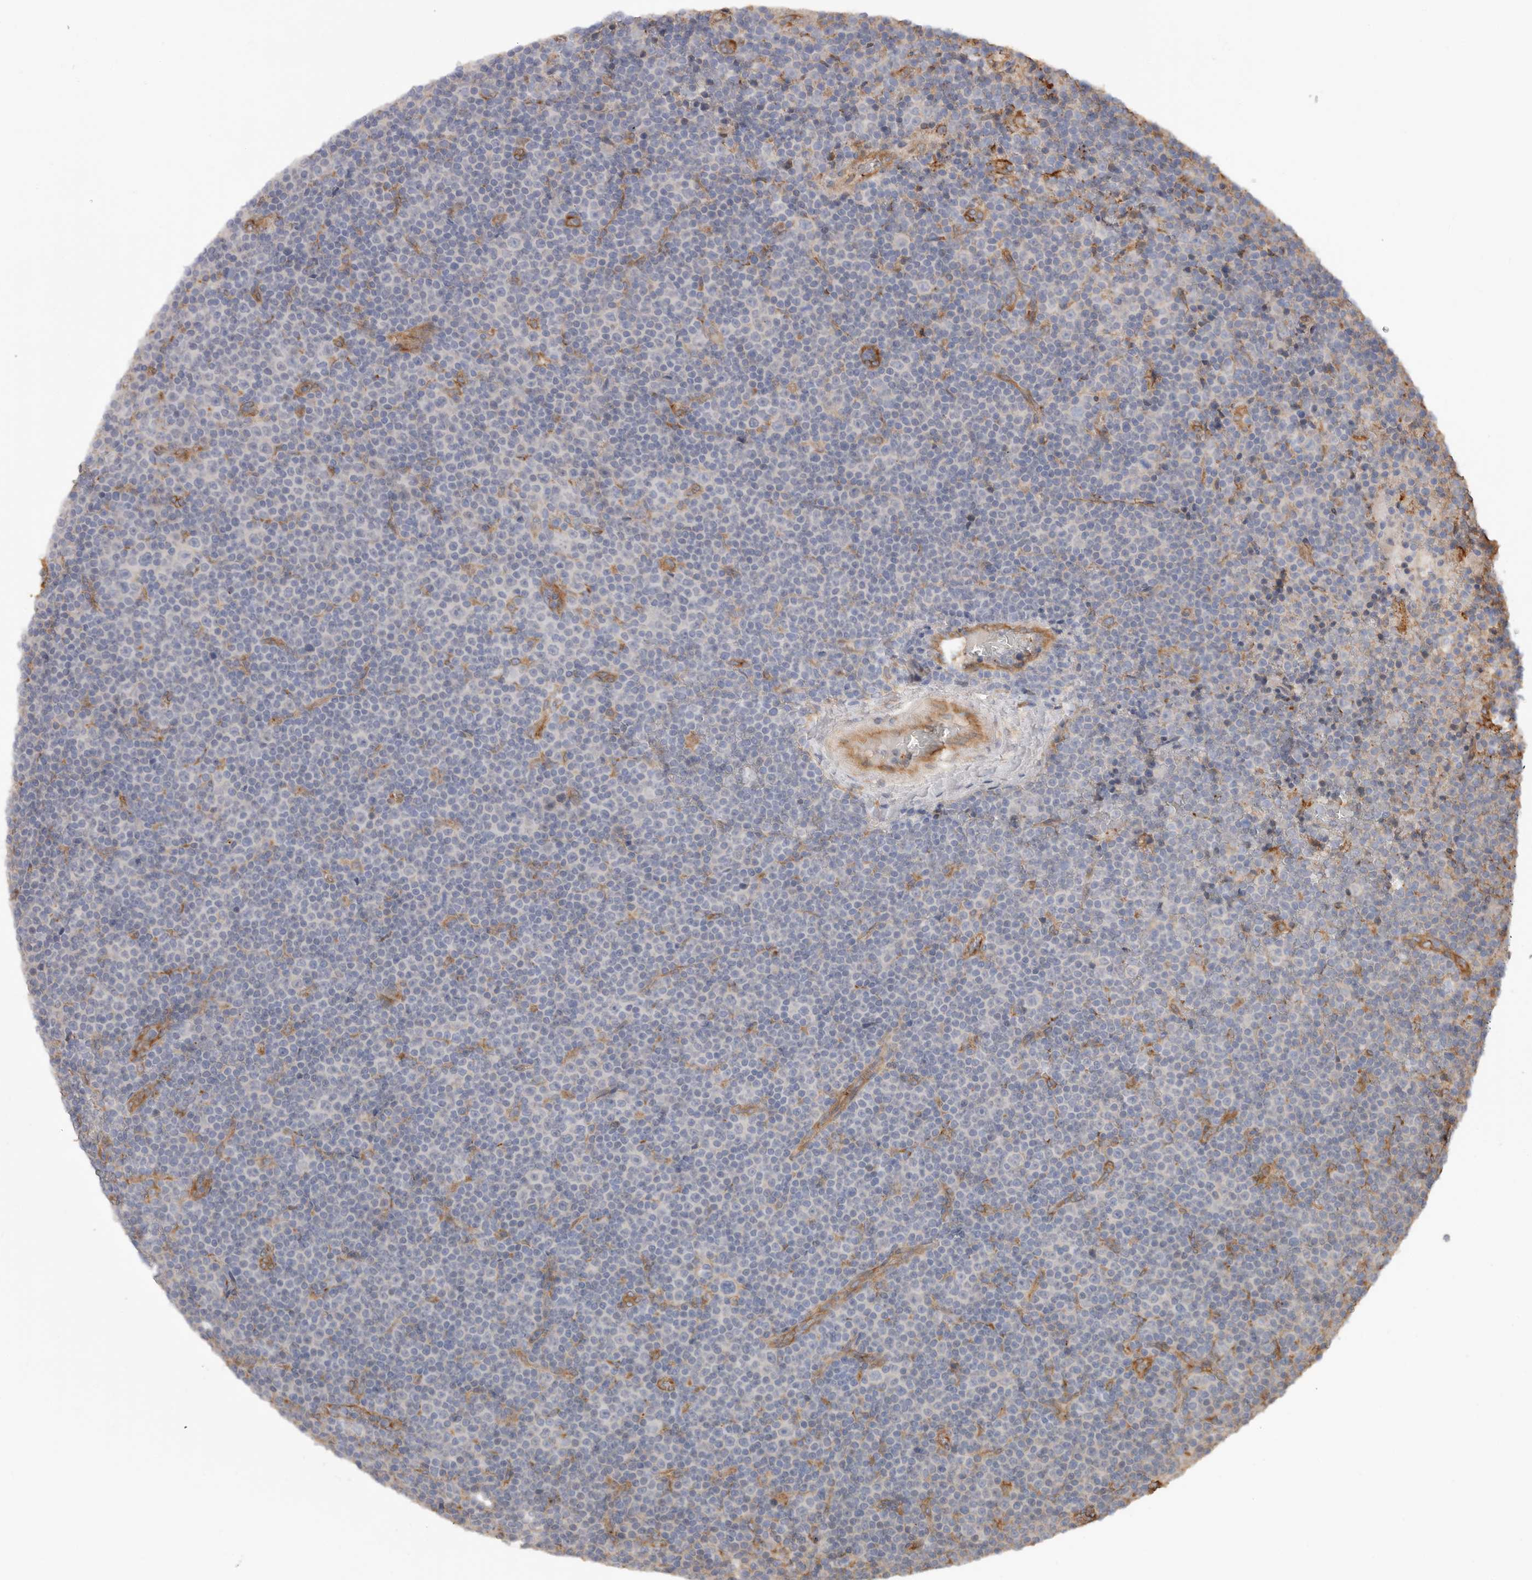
{"staining": {"intensity": "negative", "quantity": "none", "location": "none"}, "tissue": "lymphoma", "cell_type": "Tumor cells", "image_type": "cancer", "snomed": [{"axis": "morphology", "description": "Malignant lymphoma, non-Hodgkin's type, Low grade"}, {"axis": "topography", "description": "Lymph node"}], "caption": "There is no significant expression in tumor cells of low-grade malignant lymphoma, non-Hodgkin's type.", "gene": "CDC42BPB", "patient": {"sex": "female", "age": 67}}